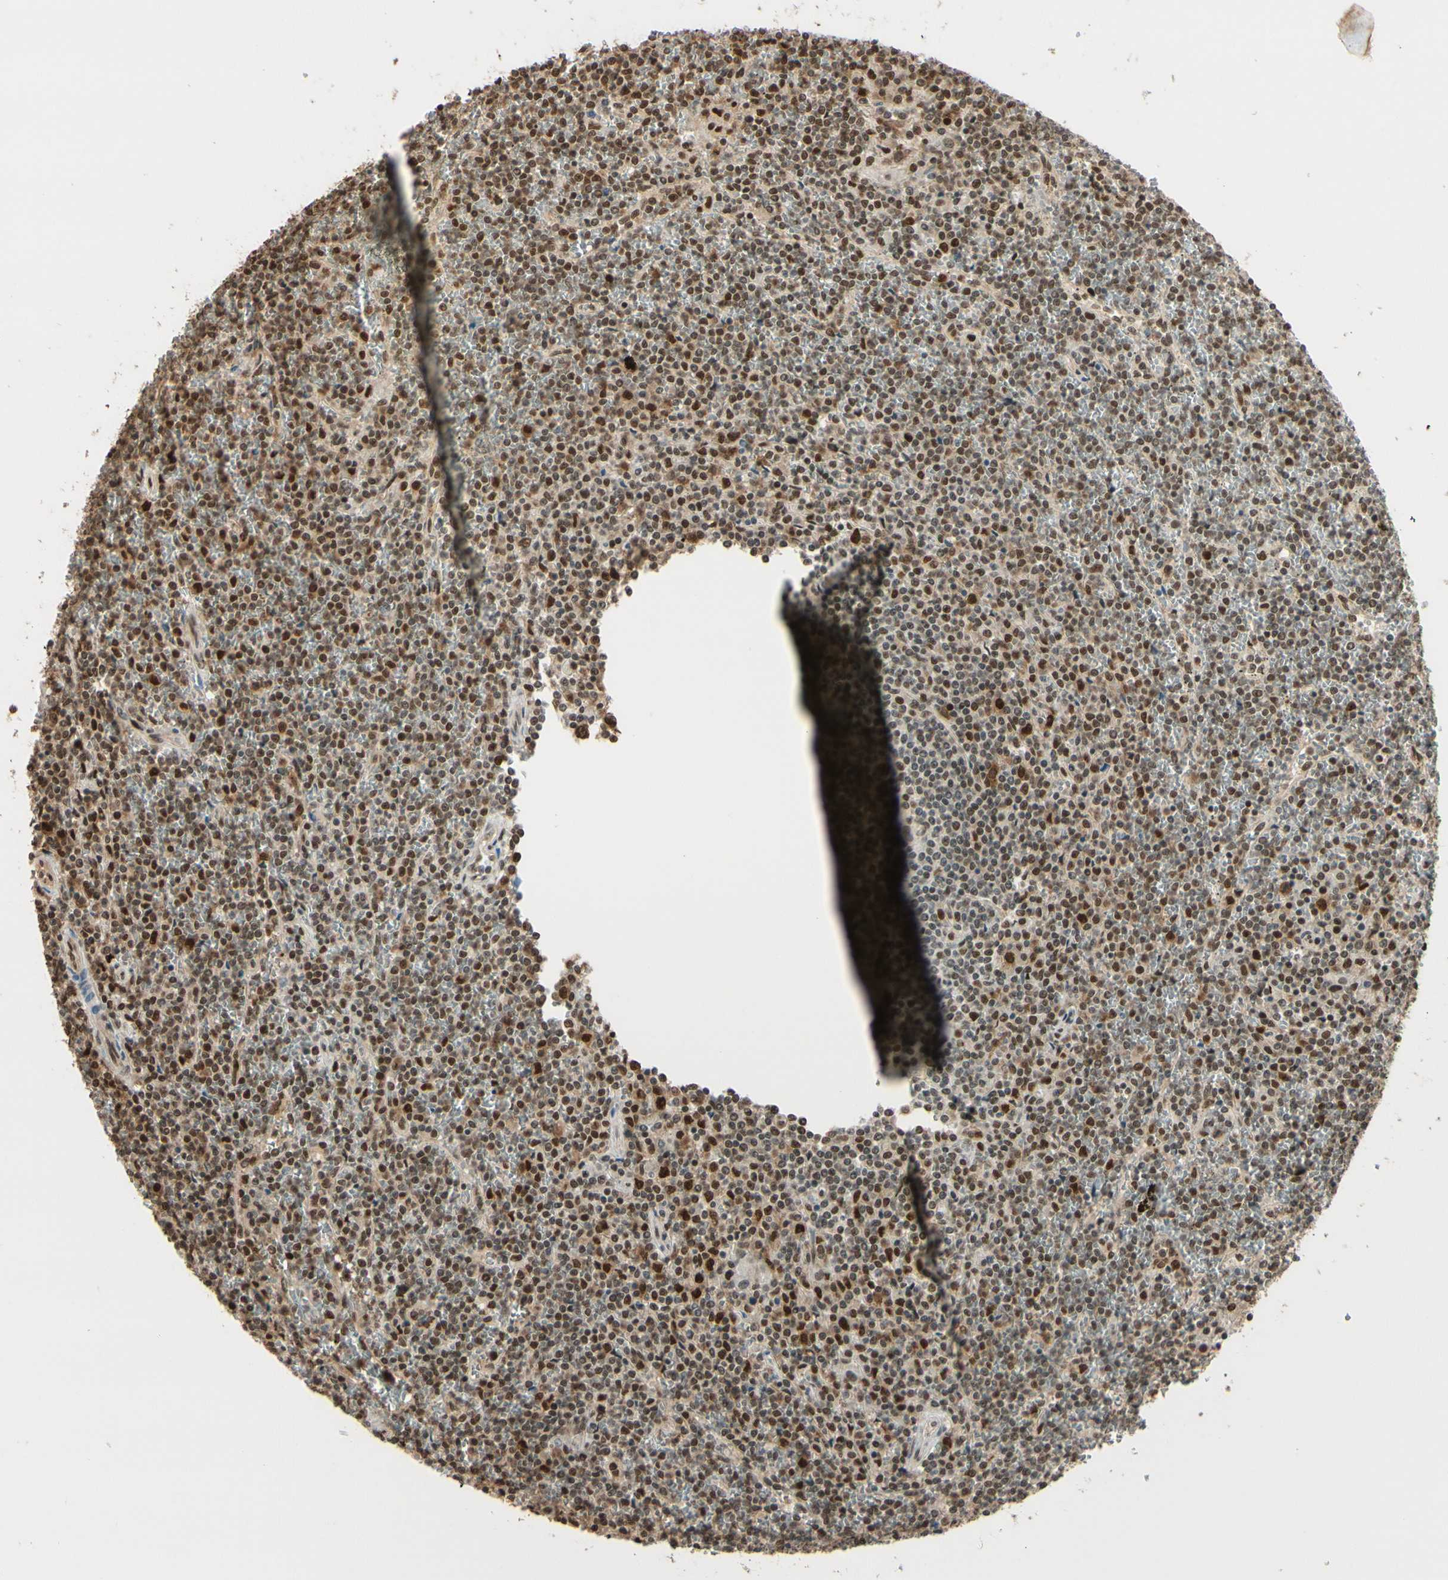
{"staining": {"intensity": "strong", "quantity": ">75%", "location": "cytoplasmic/membranous,nuclear"}, "tissue": "lymphoma", "cell_type": "Tumor cells", "image_type": "cancer", "snomed": [{"axis": "morphology", "description": "Malignant lymphoma, non-Hodgkin's type, Low grade"}, {"axis": "topography", "description": "Spleen"}], "caption": "A high amount of strong cytoplasmic/membranous and nuclear positivity is identified in about >75% of tumor cells in lymphoma tissue.", "gene": "HSF1", "patient": {"sex": "female", "age": 19}}